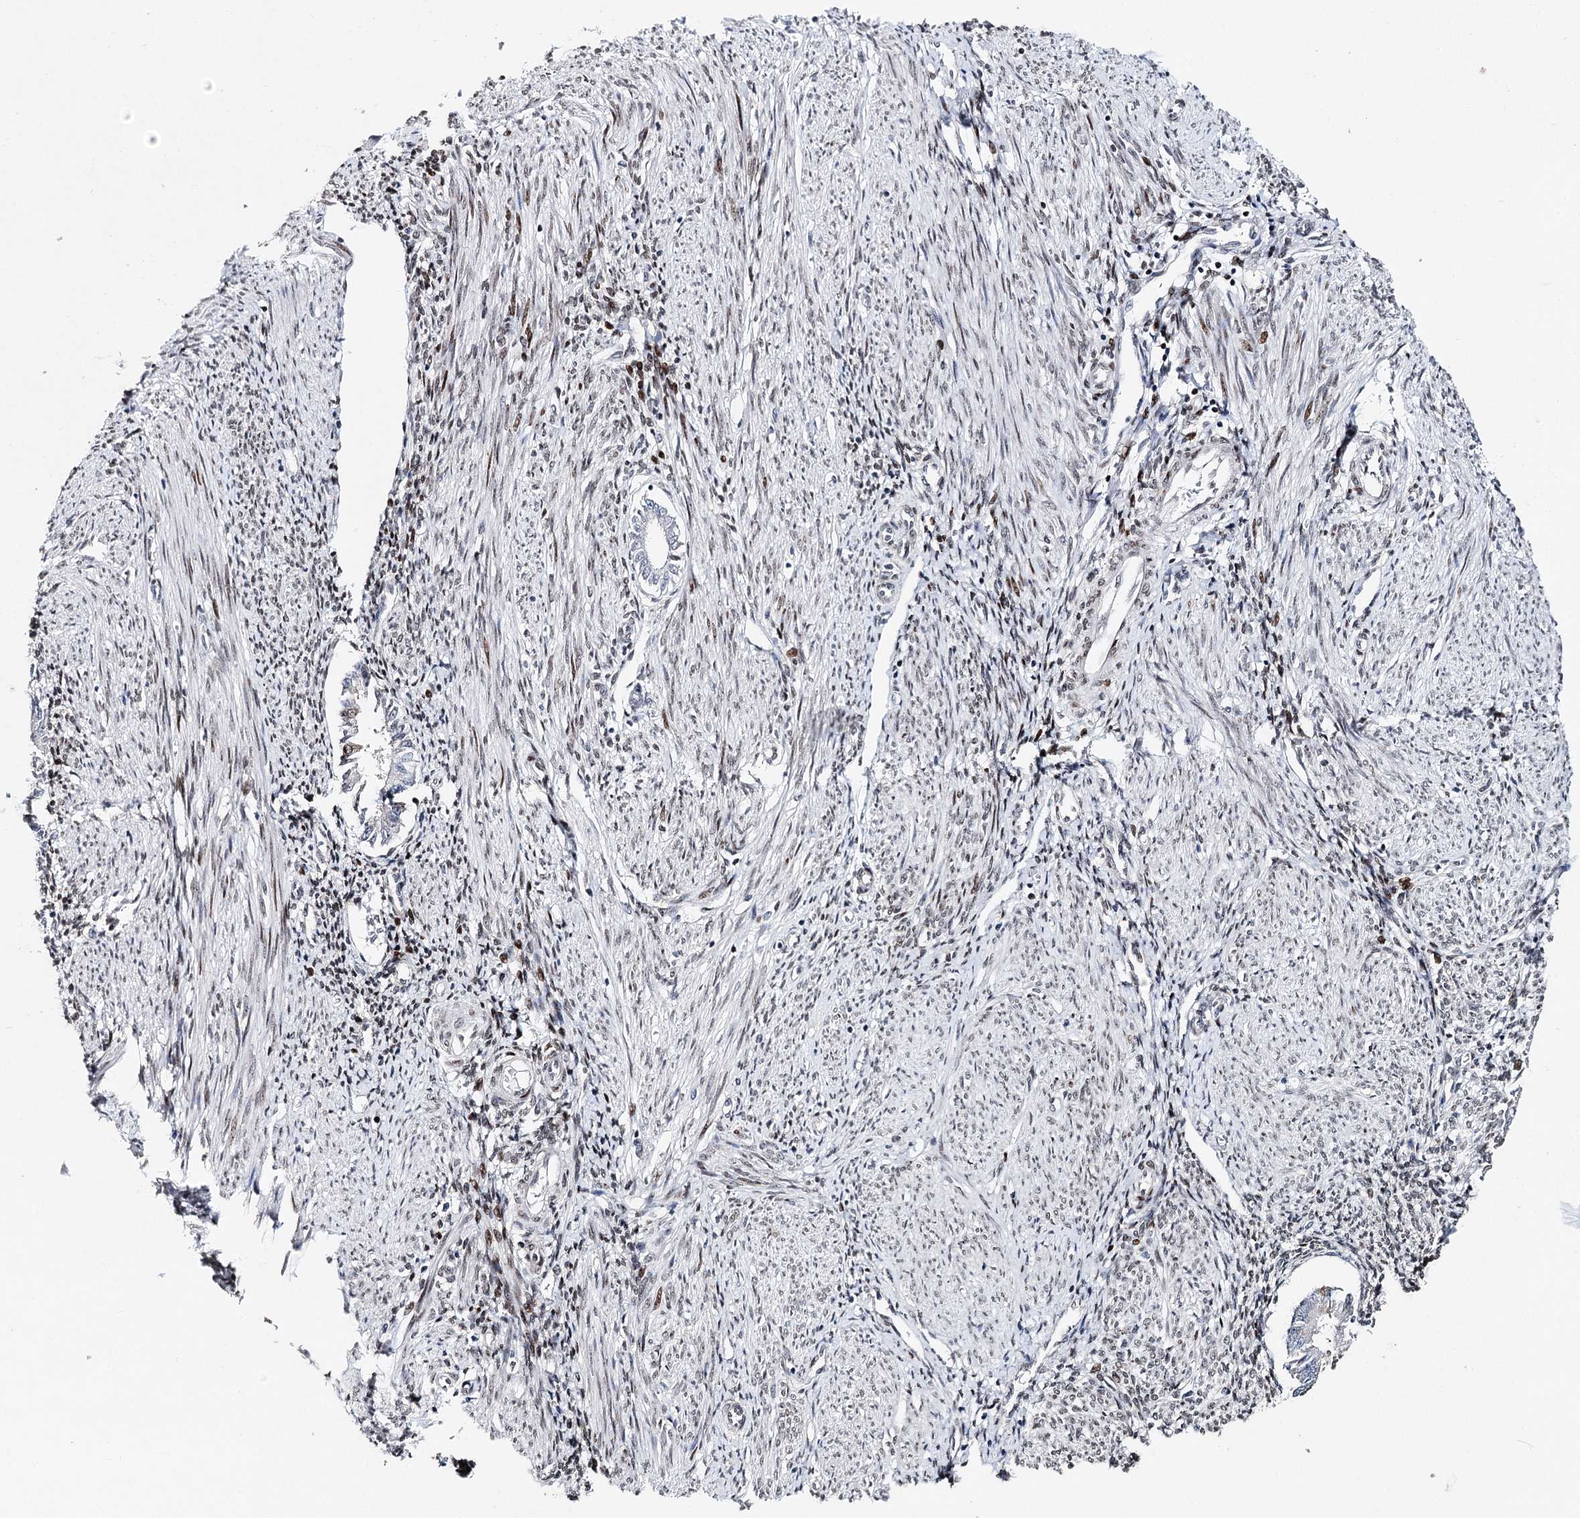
{"staining": {"intensity": "negative", "quantity": "none", "location": "none"}, "tissue": "endometrium", "cell_type": "Cells in endometrial stroma", "image_type": "normal", "snomed": [{"axis": "morphology", "description": "Normal tissue, NOS"}, {"axis": "topography", "description": "Uterus"}, {"axis": "topography", "description": "Endometrium"}], "caption": "Endometrium stained for a protein using immunohistochemistry displays no positivity cells in endometrial stroma.", "gene": "FRMD4A", "patient": {"sex": "female", "age": 48}}